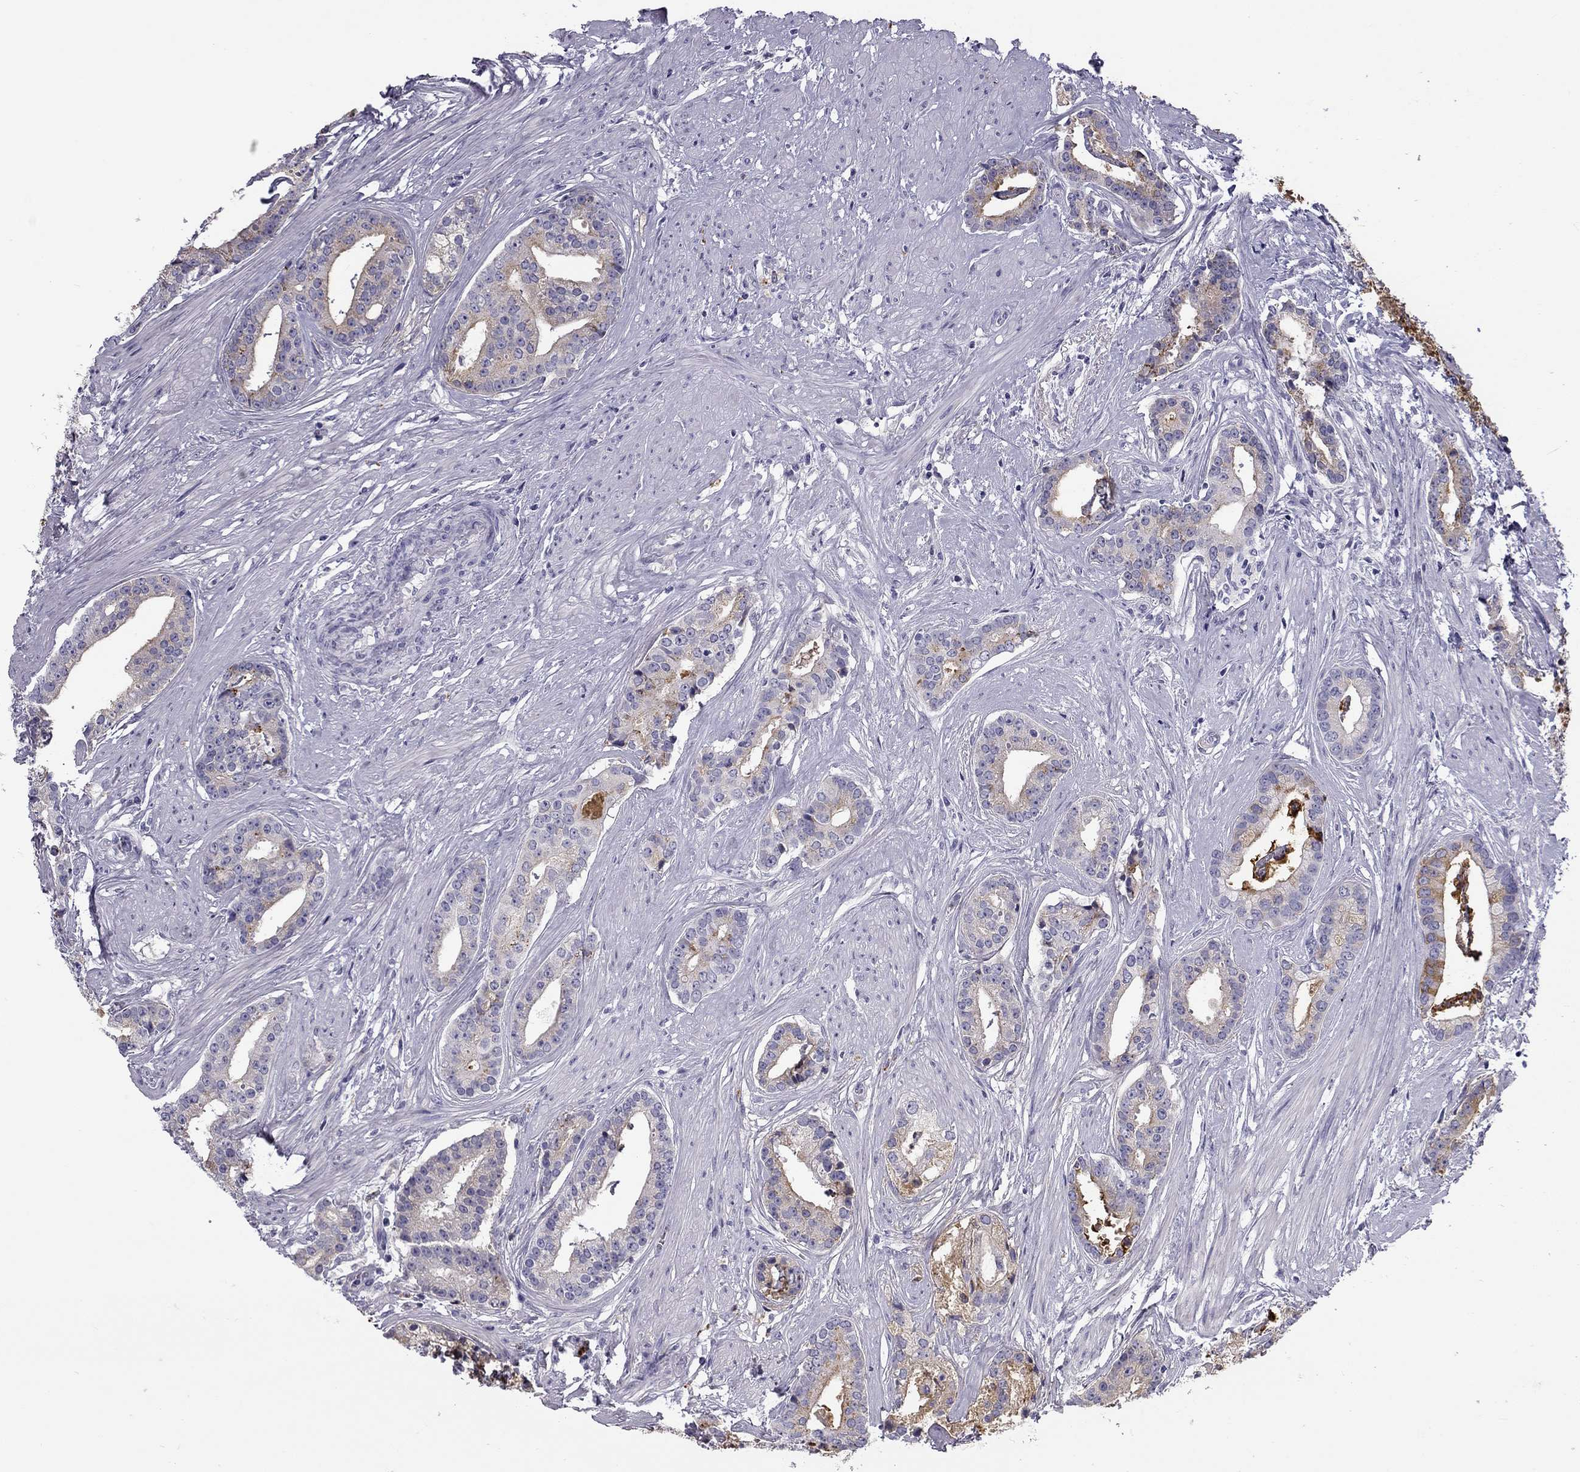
{"staining": {"intensity": "moderate", "quantity": "25%-75%", "location": "cytoplasmic/membranous"}, "tissue": "prostate cancer", "cell_type": "Tumor cells", "image_type": "cancer", "snomed": [{"axis": "morphology", "description": "Adenocarcinoma, NOS"}, {"axis": "topography", "description": "Prostate and seminal vesicle, NOS"}, {"axis": "topography", "description": "Prostate"}], "caption": "Protein staining shows moderate cytoplasmic/membranous positivity in approximately 25%-75% of tumor cells in prostate cancer.", "gene": "CLPSL2", "patient": {"sex": "male", "age": 44}}